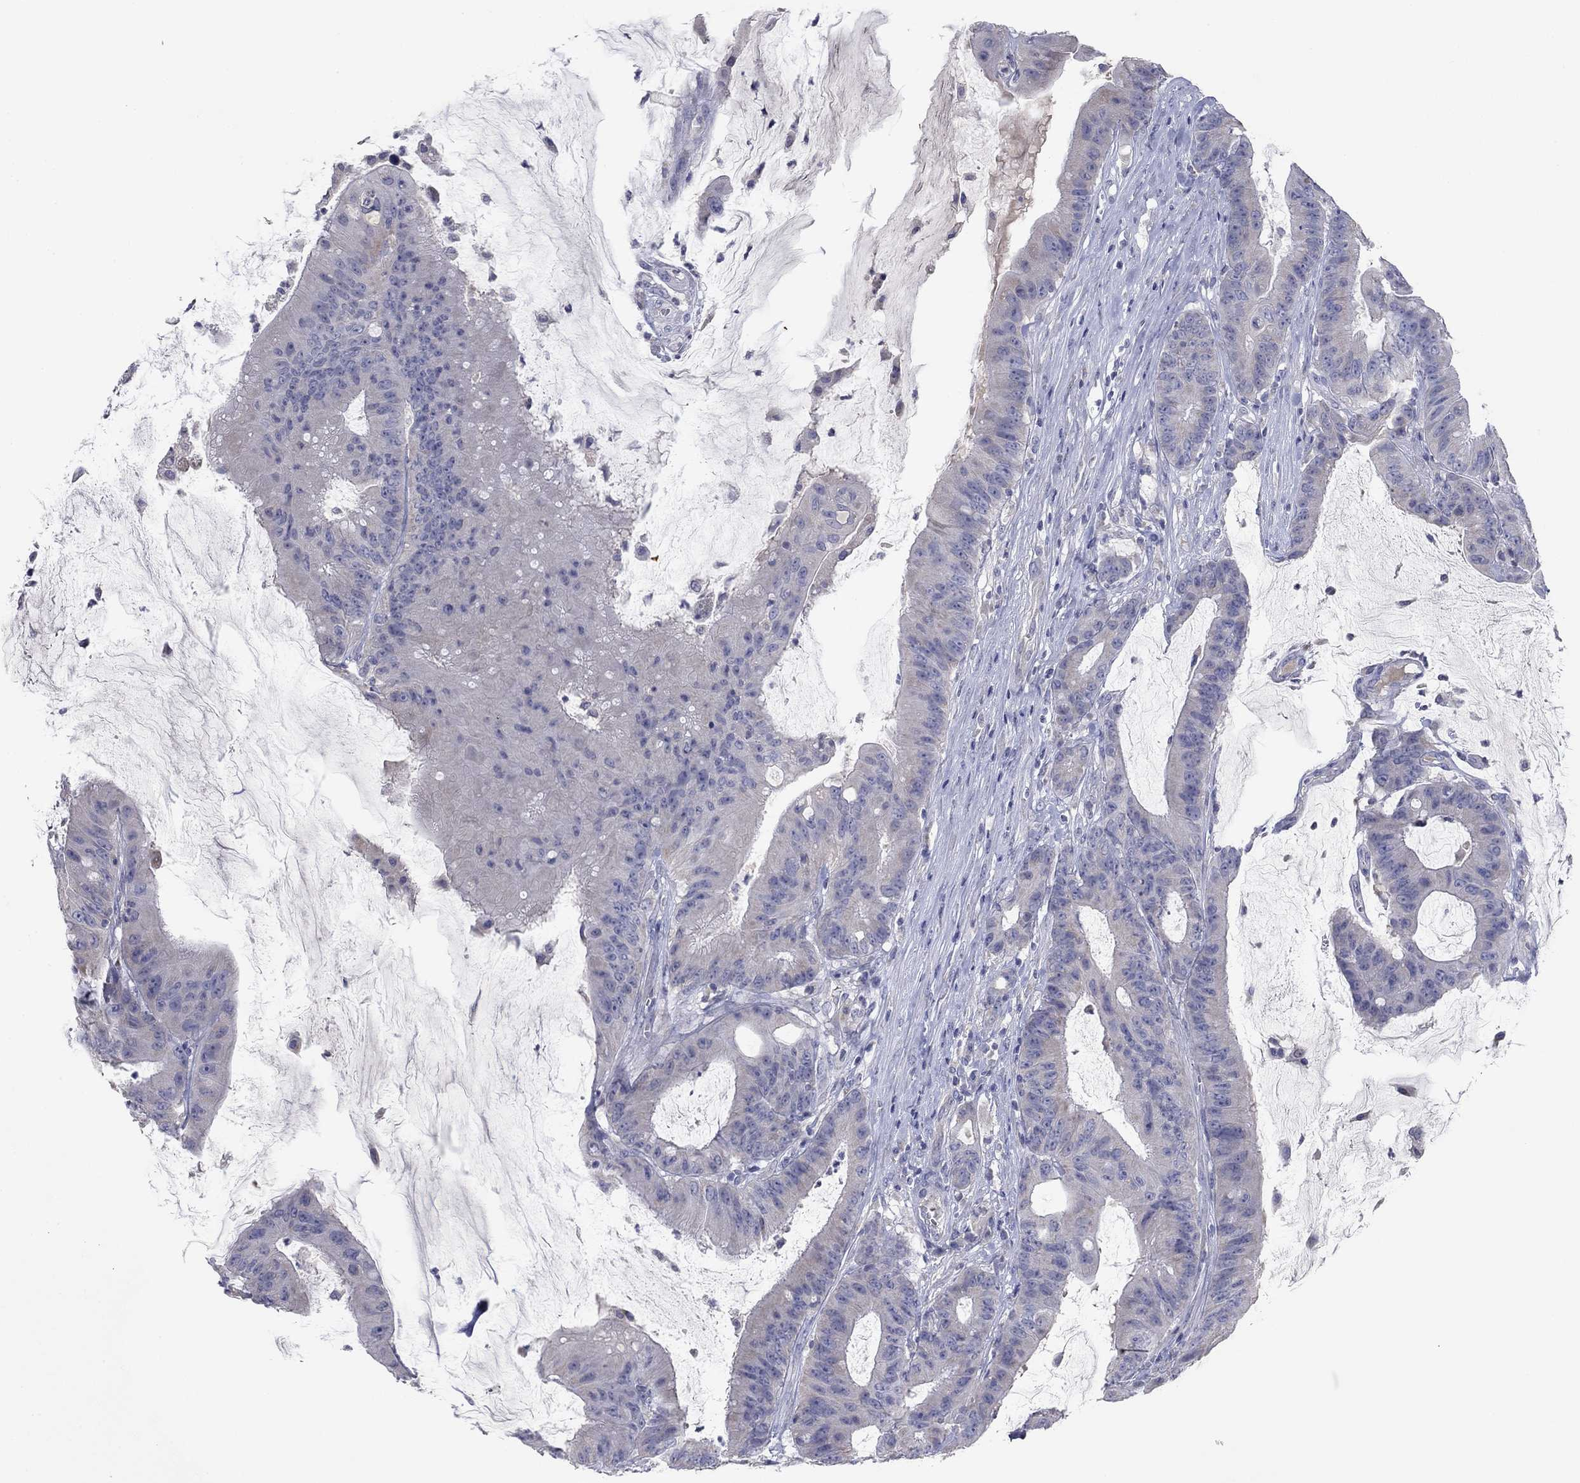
{"staining": {"intensity": "negative", "quantity": "none", "location": "none"}, "tissue": "colorectal cancer", "cell_type": "Tumor cells", "image_type": "cancer", "snomed": [{"axis": "morphology", "description": "Adenocarcinoma, NOS"}, {"axis": "topography", "description": "Colon"}], "caption": "Immunohistochemistry (IHC) image of neoplastic tissue: colorectal cancer stained with DAB shows no significant protein expression in tumor cells.", "gene": "PTGDS", "patient": {"sex": "female", "age": 69}}